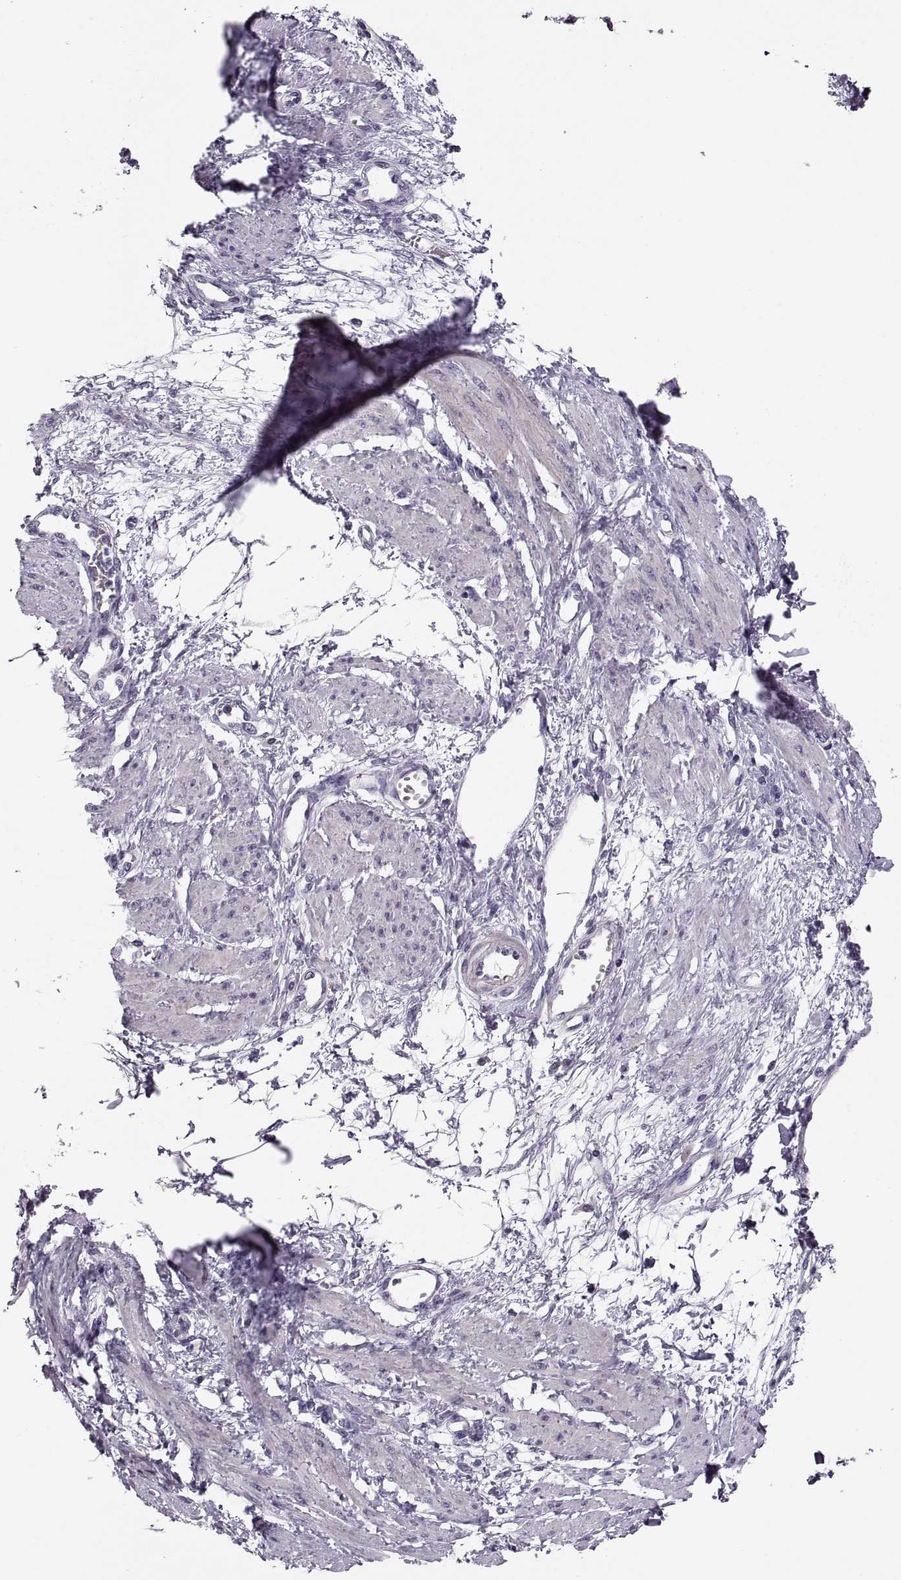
{"staining": {"intensity": "negative", "quantity": "none", "location": "none"}, "tissue": "smooth muscle", "cell_type": "Smooth muscle cells", "image_type": "normal", "snomed": [{"axis": "morphology", "description": "Normal tissue, NOS"}, {"axis": "topography", "description": "Smooth muscle"}, {"axis": "topography", "description": "Uterus"}], "caption": "Smooth muscle cells show no significant protein staining in normal smooth muscle. (DAB (3,3'-diaminobenzidine) immunohistochemistry, high magnification).", "gene": "VSX2", "patient": {"sex": "female", "age": 39}}